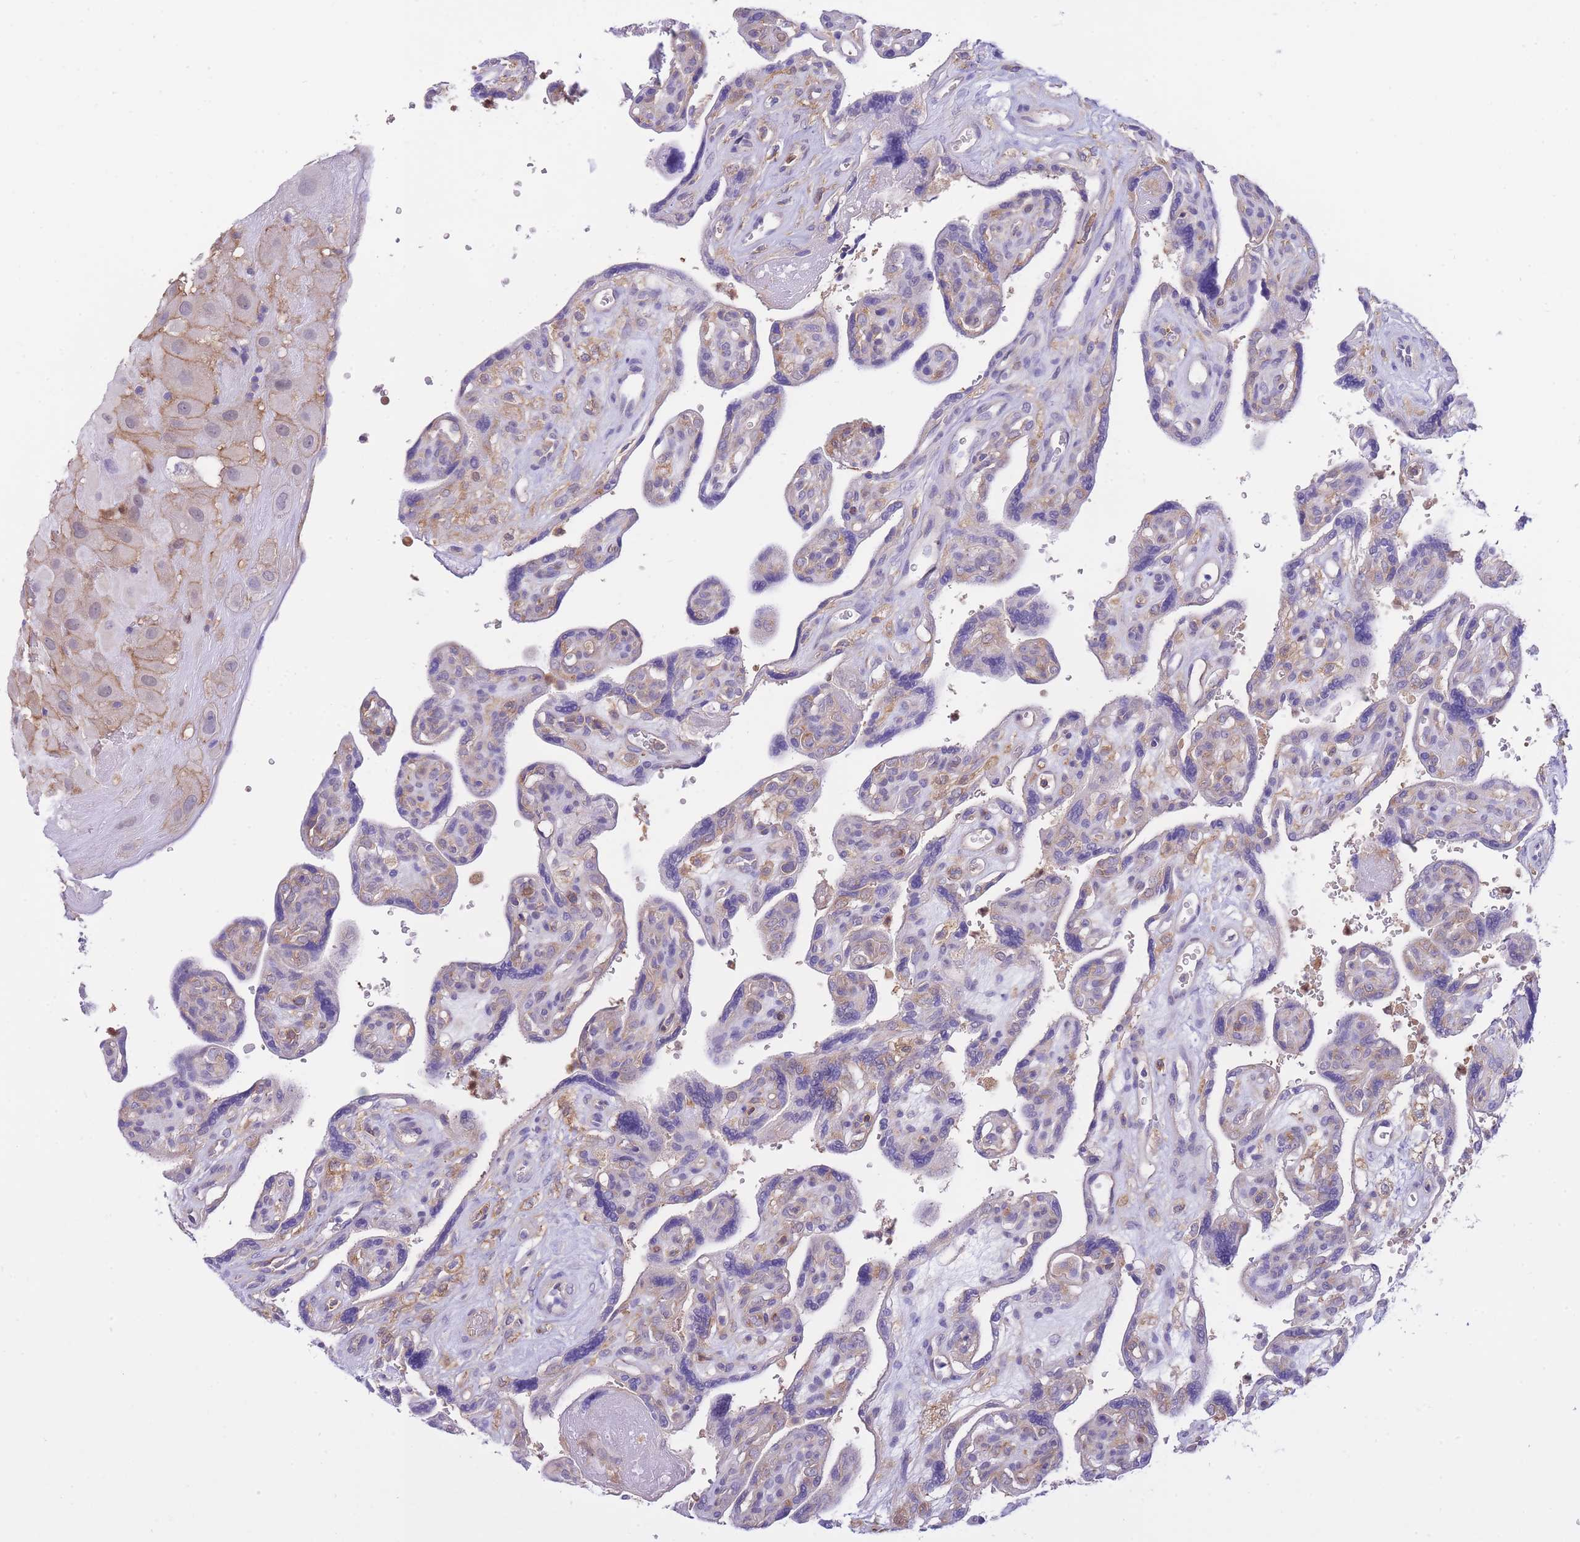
{"staining": {"intensity": "weak", "quantity": "<25%", "location": "cytoplasmic/membranous"}, "tissue": "placenta", "cell_type": "Decidual cells", "image_type": "normal", "snomed": [{"axis": "morphology", "description": "Normal tissue, NOS"}, {"axis": "topography", "description": "Placenta"}], "caption": "Protein analysis of normal placenta reveals no significant positivity in decidual cells.", "gene": "NAMPT", "patient": {"sex": "female", "age": 39}}